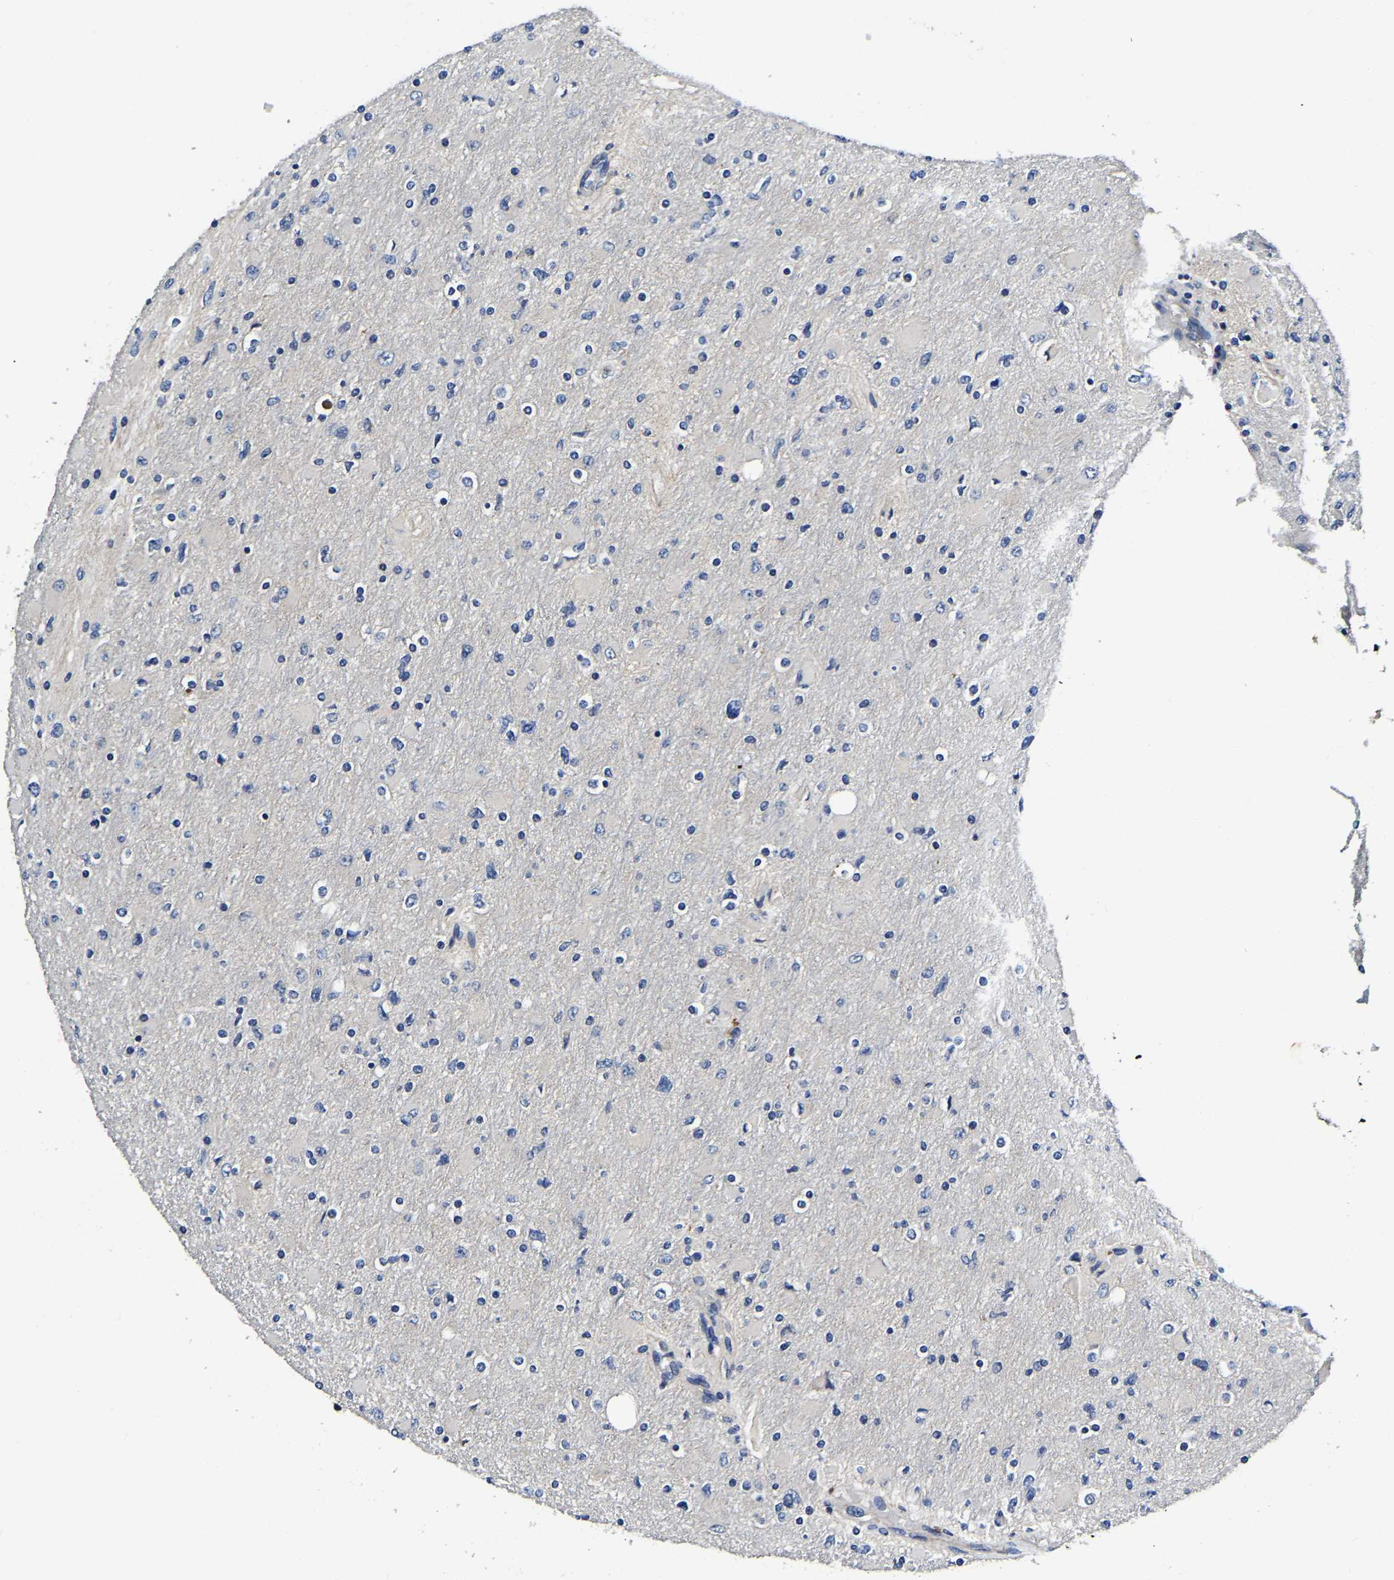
{"staining": {"intensity": "negative", "quantity": "none", "location": "none"}, "tissue": "glioma", "cell_type": "Tumor cells", "image_type": "cancer", "snomed": [{"axis": "morphology", "description": "Glioma, malignant, High grade"}, {"axis": "topography", "description": "Cerebral cortex"}], "caption": "Immunohistochemical staining of malignant glioma (high-grade) demonstrates no significant staining in tumor cells.", "gene": "KCTD17", "patient": {"sex": "female", "age": 36}}